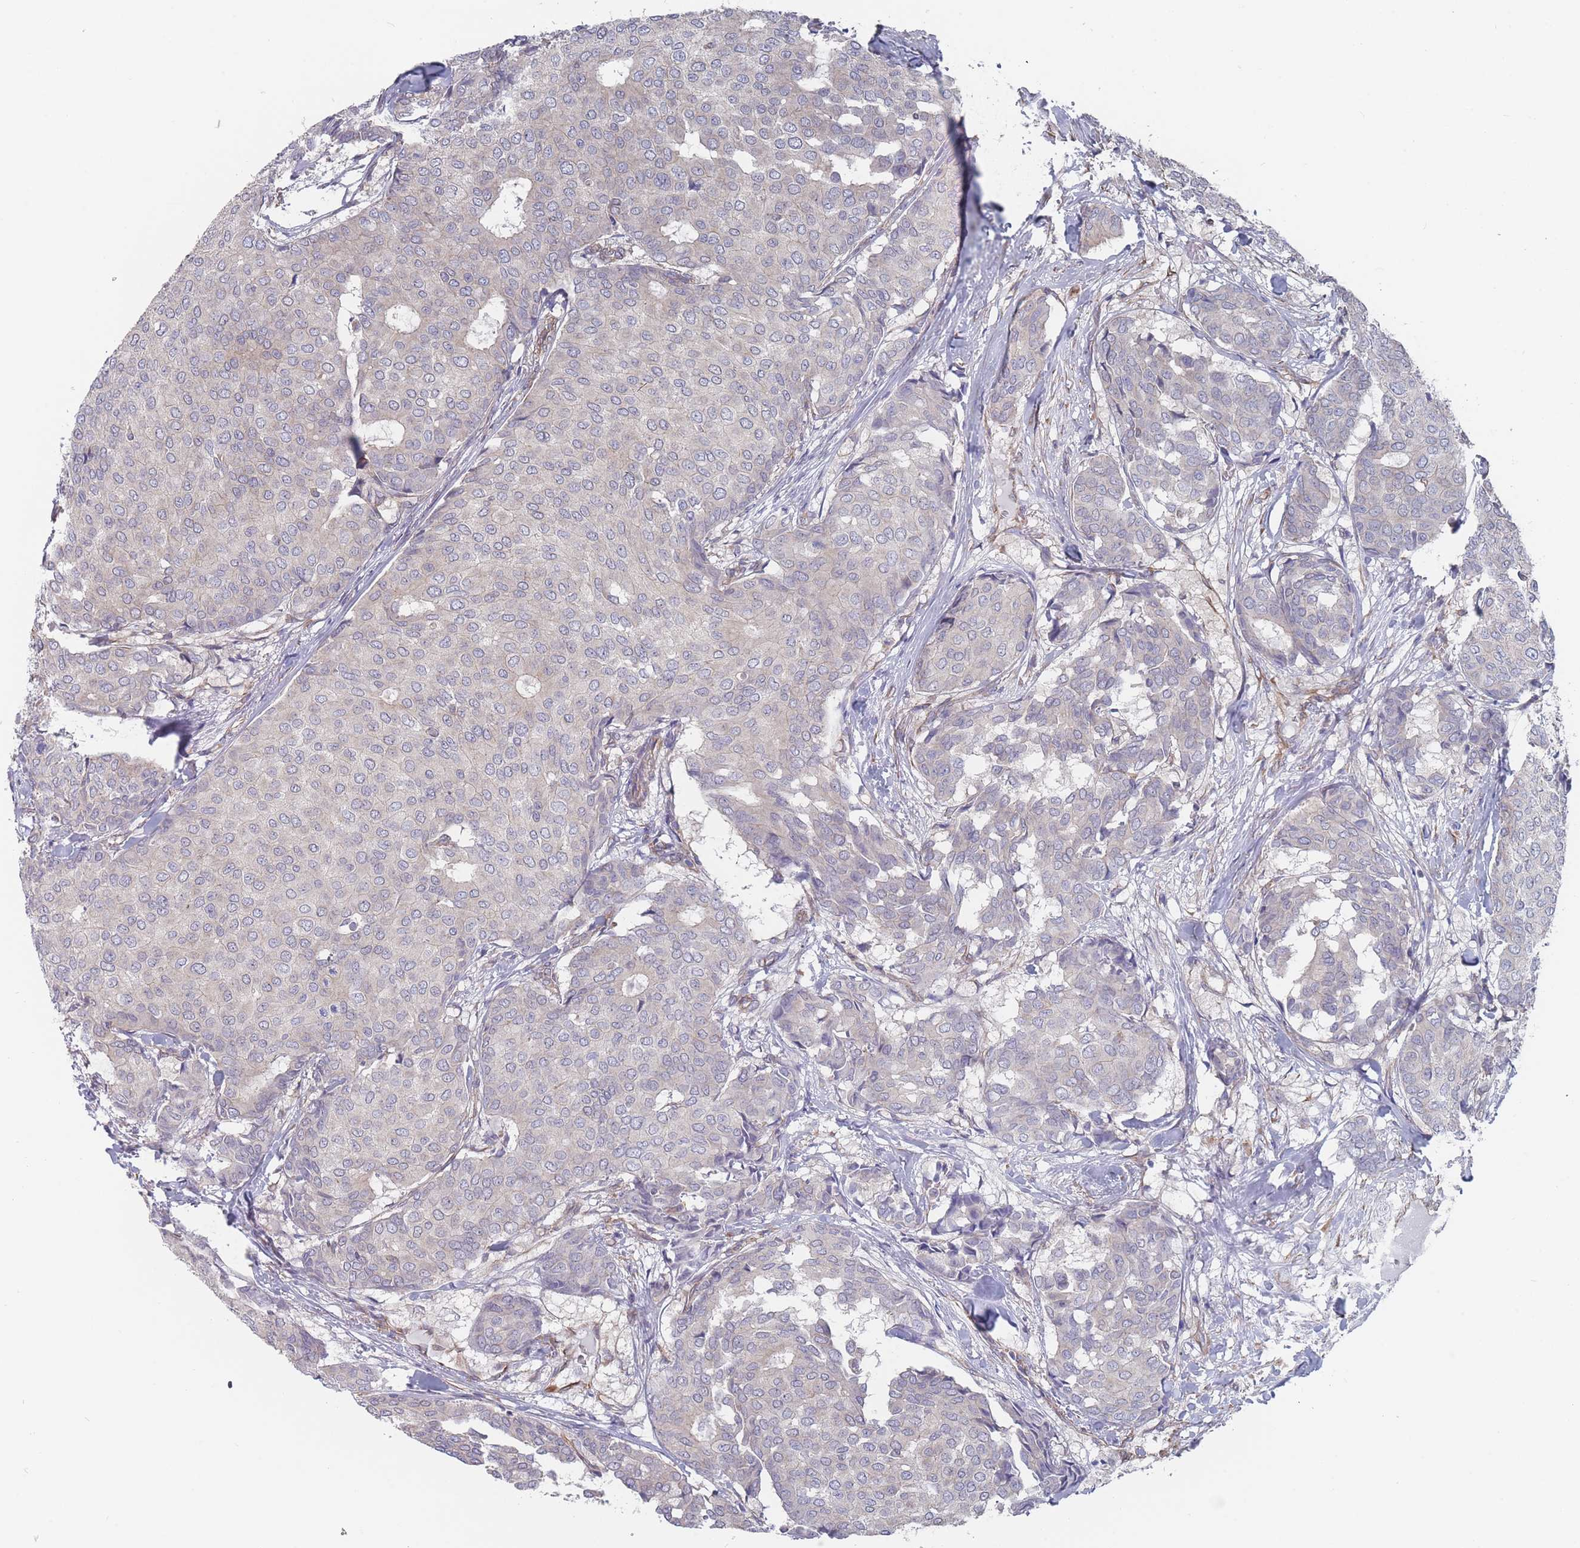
{"staining": {"intensity": "negative", "quantity": "none", "location": "none"}, "tissue": "breast cancer", "cell_type": "Tumor cells", "image_type": "cancer", "snomed": [{"axis": "morphology", "description": "Duct carcinoma"}, {"axis": "topography", "description": "Breast"}], "caption": "Immunohistochemical staining of human breast cancer demonstrates no significant expression in tumor cells.", "gene": "SLC1A6", "patient": {"sex": "female", "age": 75}}